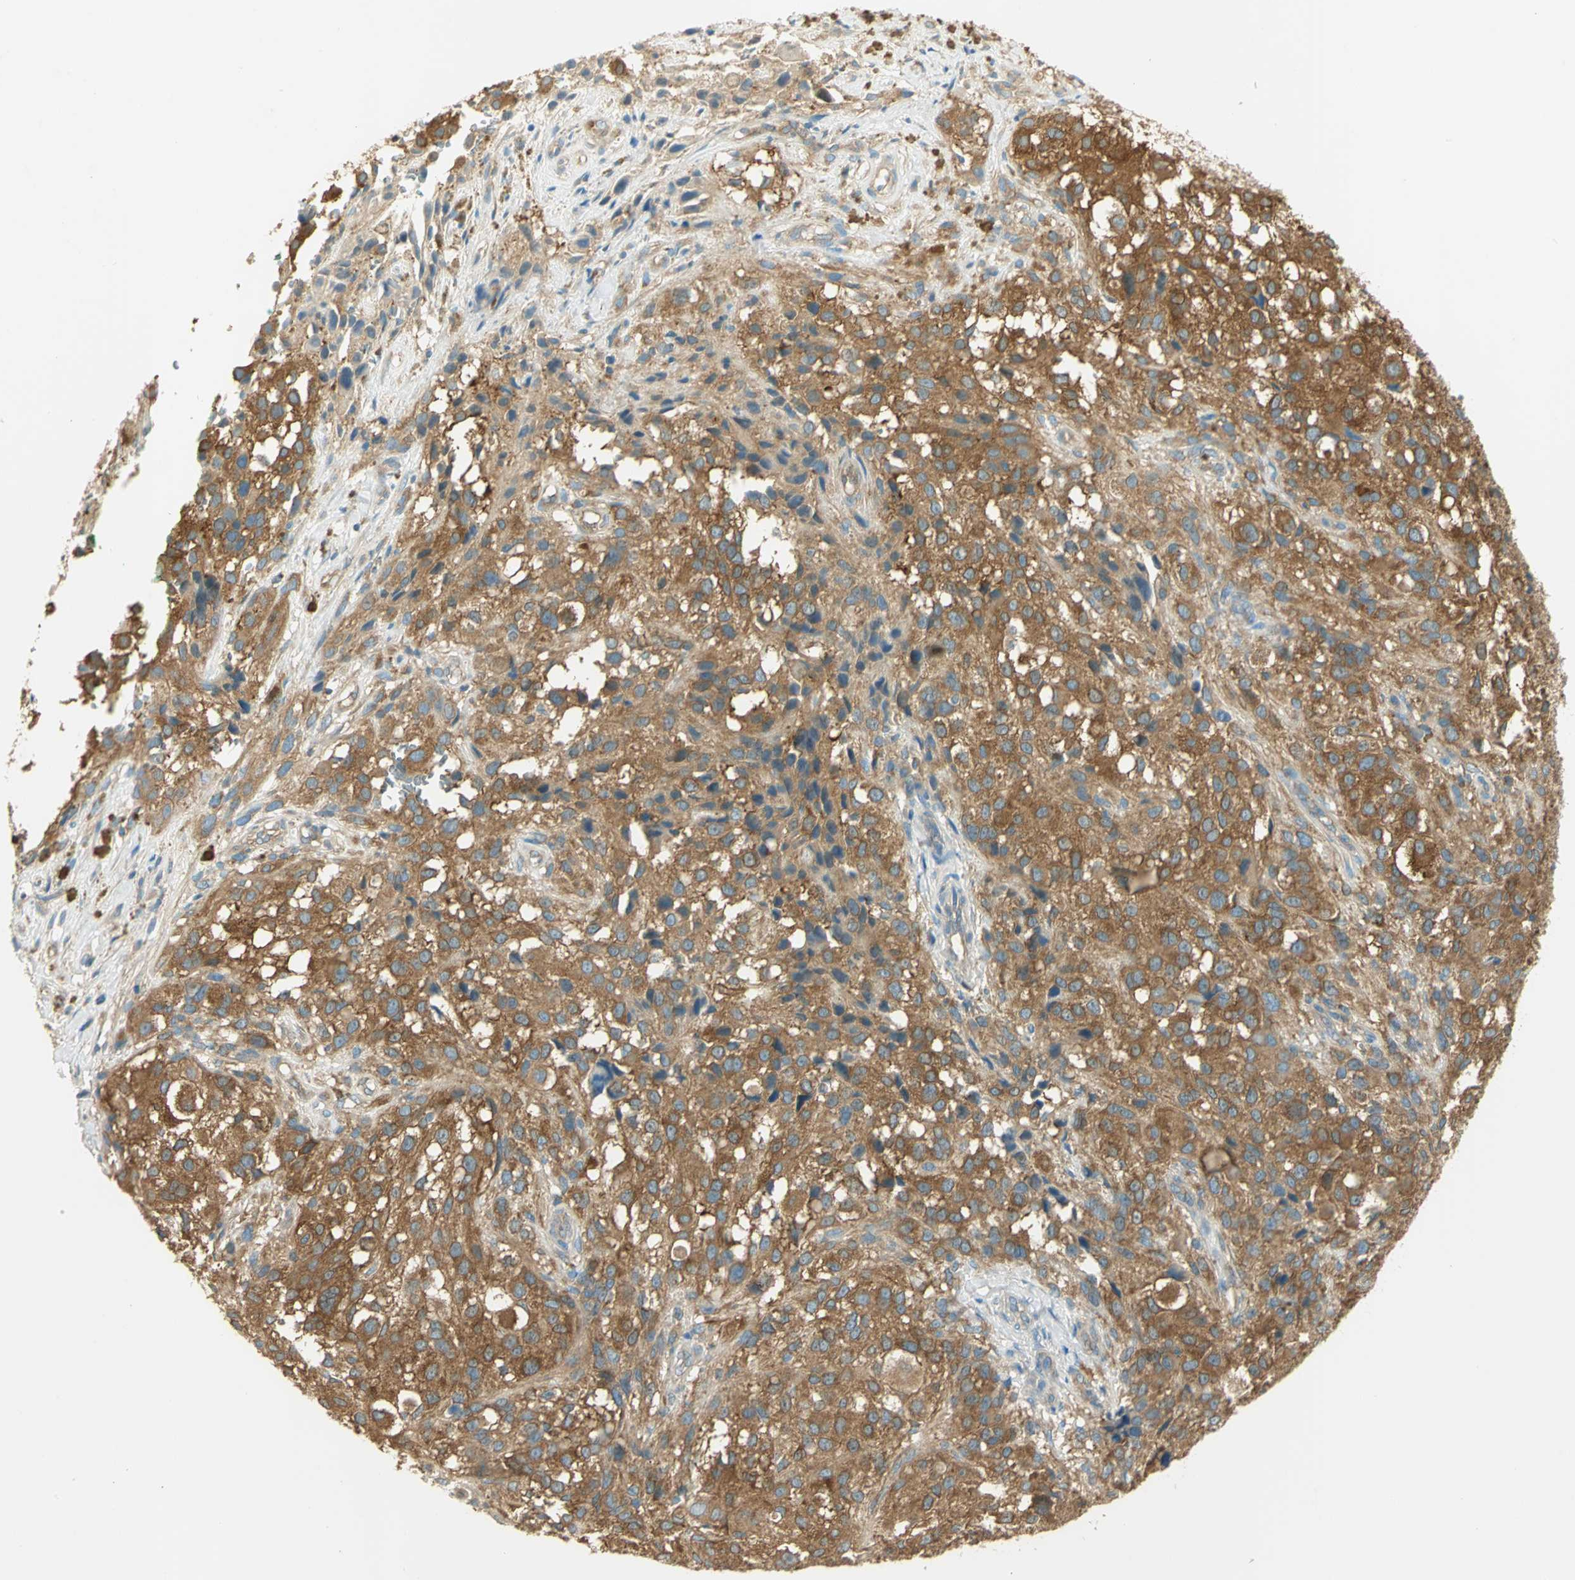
{"staining": {"intensity": "strong", "quantity": ">75%", "location": "cytoplasmic/membranous"}, "tissue": "melanoma", "cell_type": "Tumor cells", "image_type": "cancer", "snomed": [{"axis": "morphology", "description": "Necrosis, NOS"}, {"axis": "morphology", "description": "Malignant melanoma, NOS"}, {"axis": "topography", "description": "Skin"}], "caption": "Protein expression analysis of melanoma demonstrates strong cytoplasmic/membranous positivity in about >75% of tumor cells.", "gene": "TSC22D2", "patient": {"sex": "female", "age": 87}}